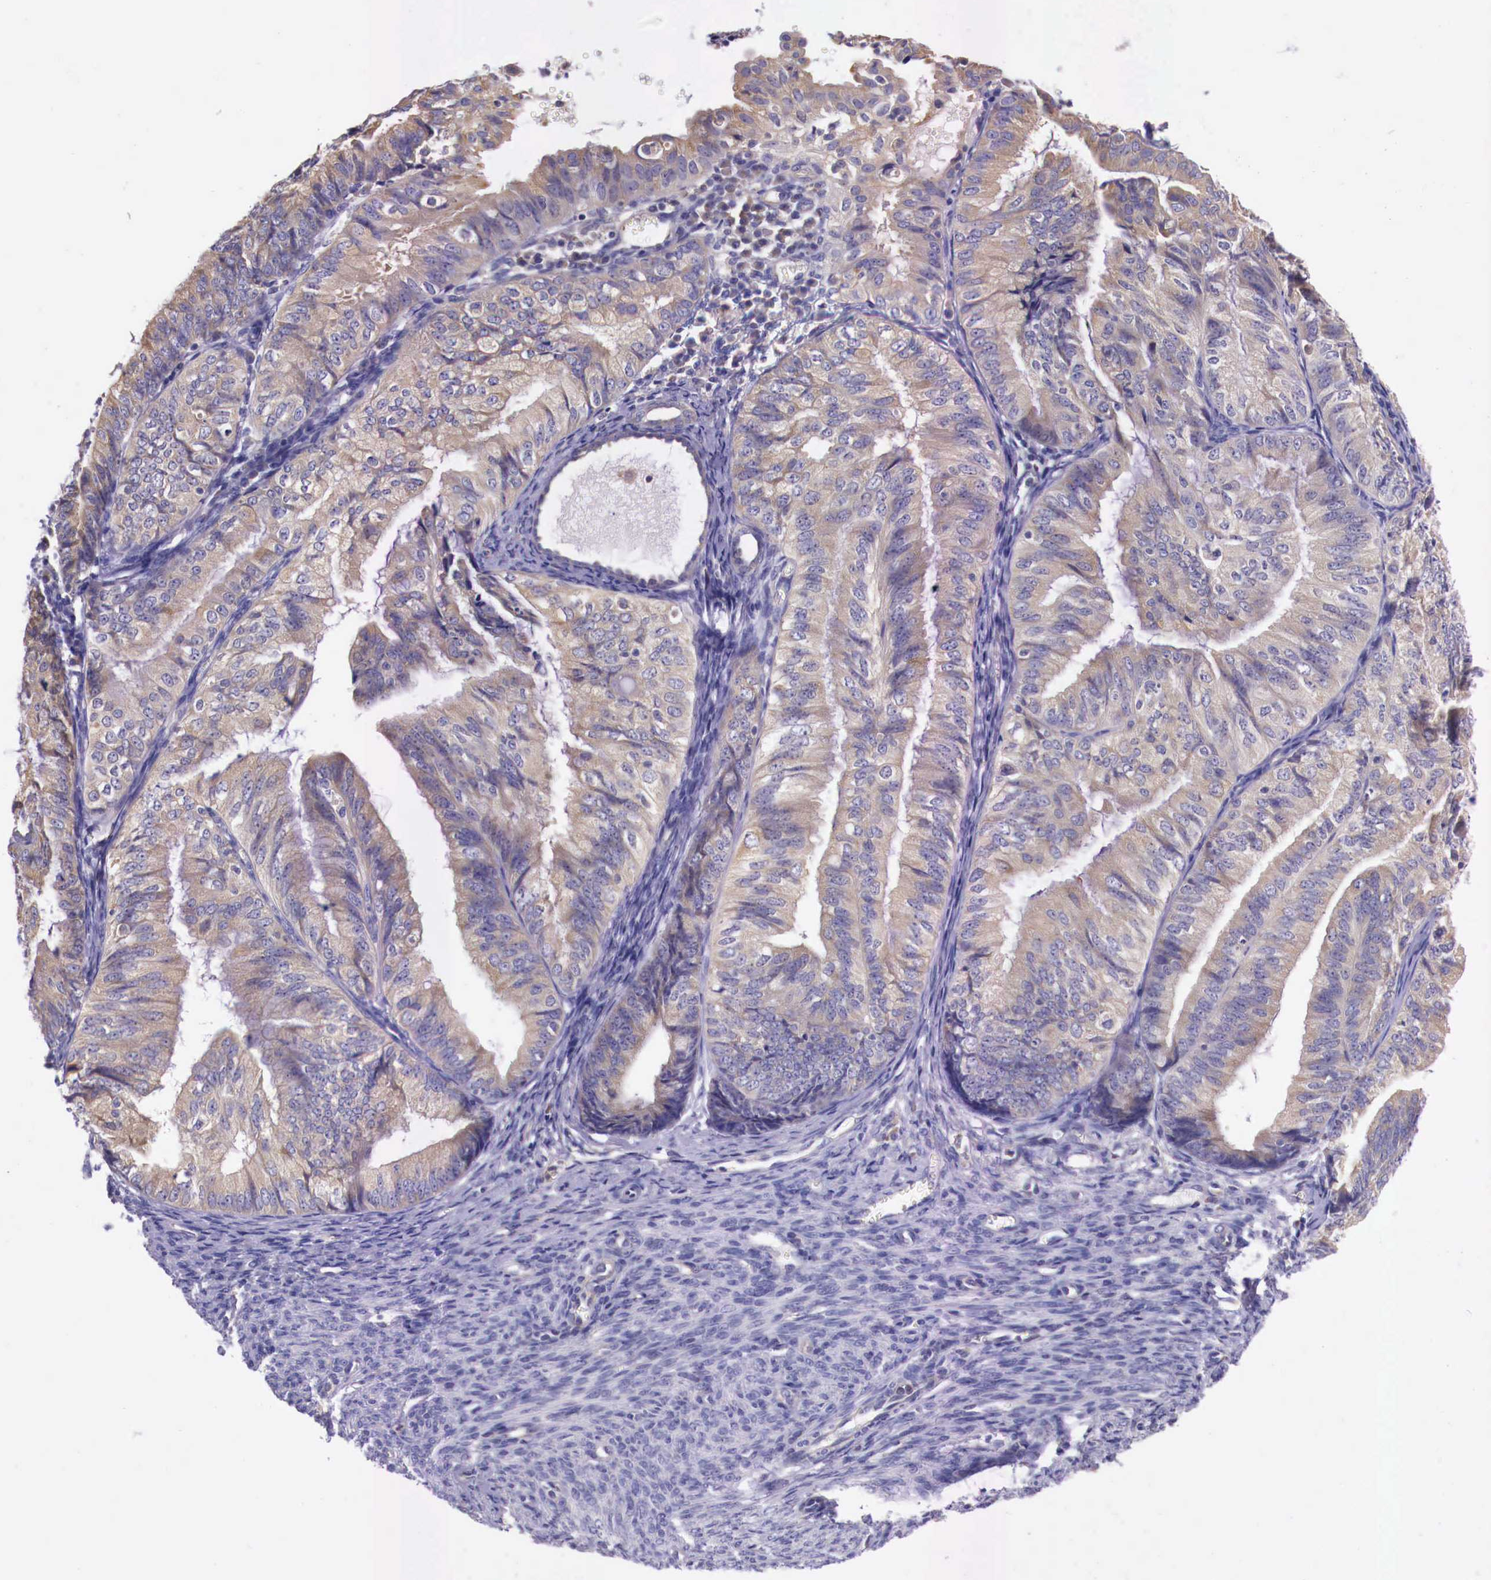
{"staining": {"intensity": "weak", "quantity": ">75%", "location": "cytoplasmic/membranous"}, "tissue": "endometrial cancer", "cell_type": "Tumor cells", "image_type": "cancer", "snomed": [{"axis": "morphology", "description": "Adenocarcinoma, NOS"}, {"axis": "topography", "description": "Endometrium"}], "caption": "Endometrial cancer stained with immunohistochemistry (IHC) reveals weak cytoplasmic/membranous staining in about >75% of tumor cells.", "gene": "GRIPAP1", "patient": {"sex": "female", "age": 66}}